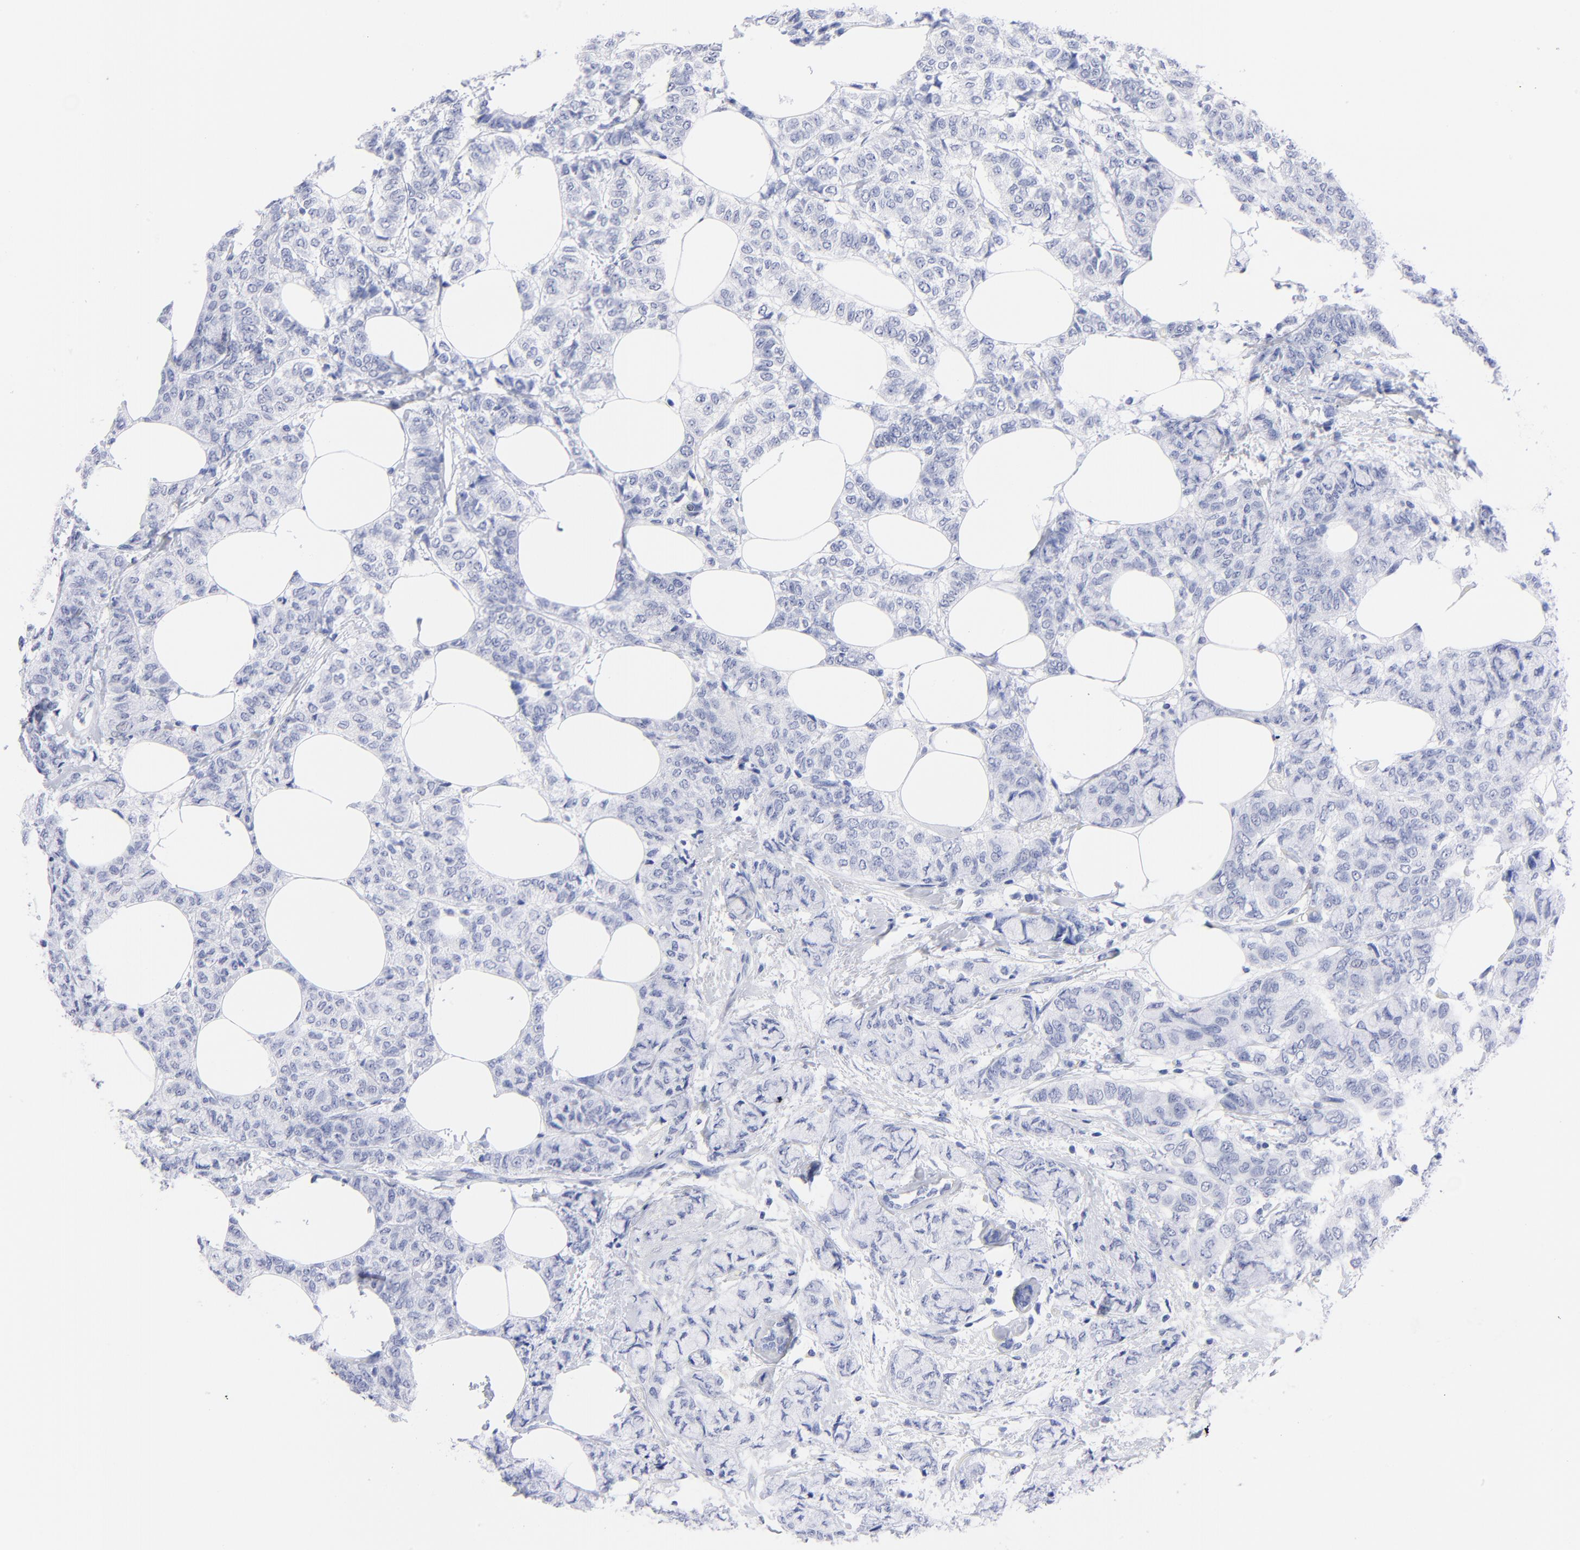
{"staining": {"intensity": "negative", "quantity": "none", "location": "none"}, "tissue": "breast cancer", "cell_type": "Tumor cells", "image_type": "cancer", "snomed": [{"axis": "morphology", "description": "Lobular carcinoma"}, {"axis": "topography", "description": "Breast"}], "caption": "A high-resolution histopathology image shows immunohistochemistry staining of breast lobular carcinoma, which shows no significant expression in tumor cells.", "gene": "ACY1", "patient": {"sex": "female", "age": 60}}